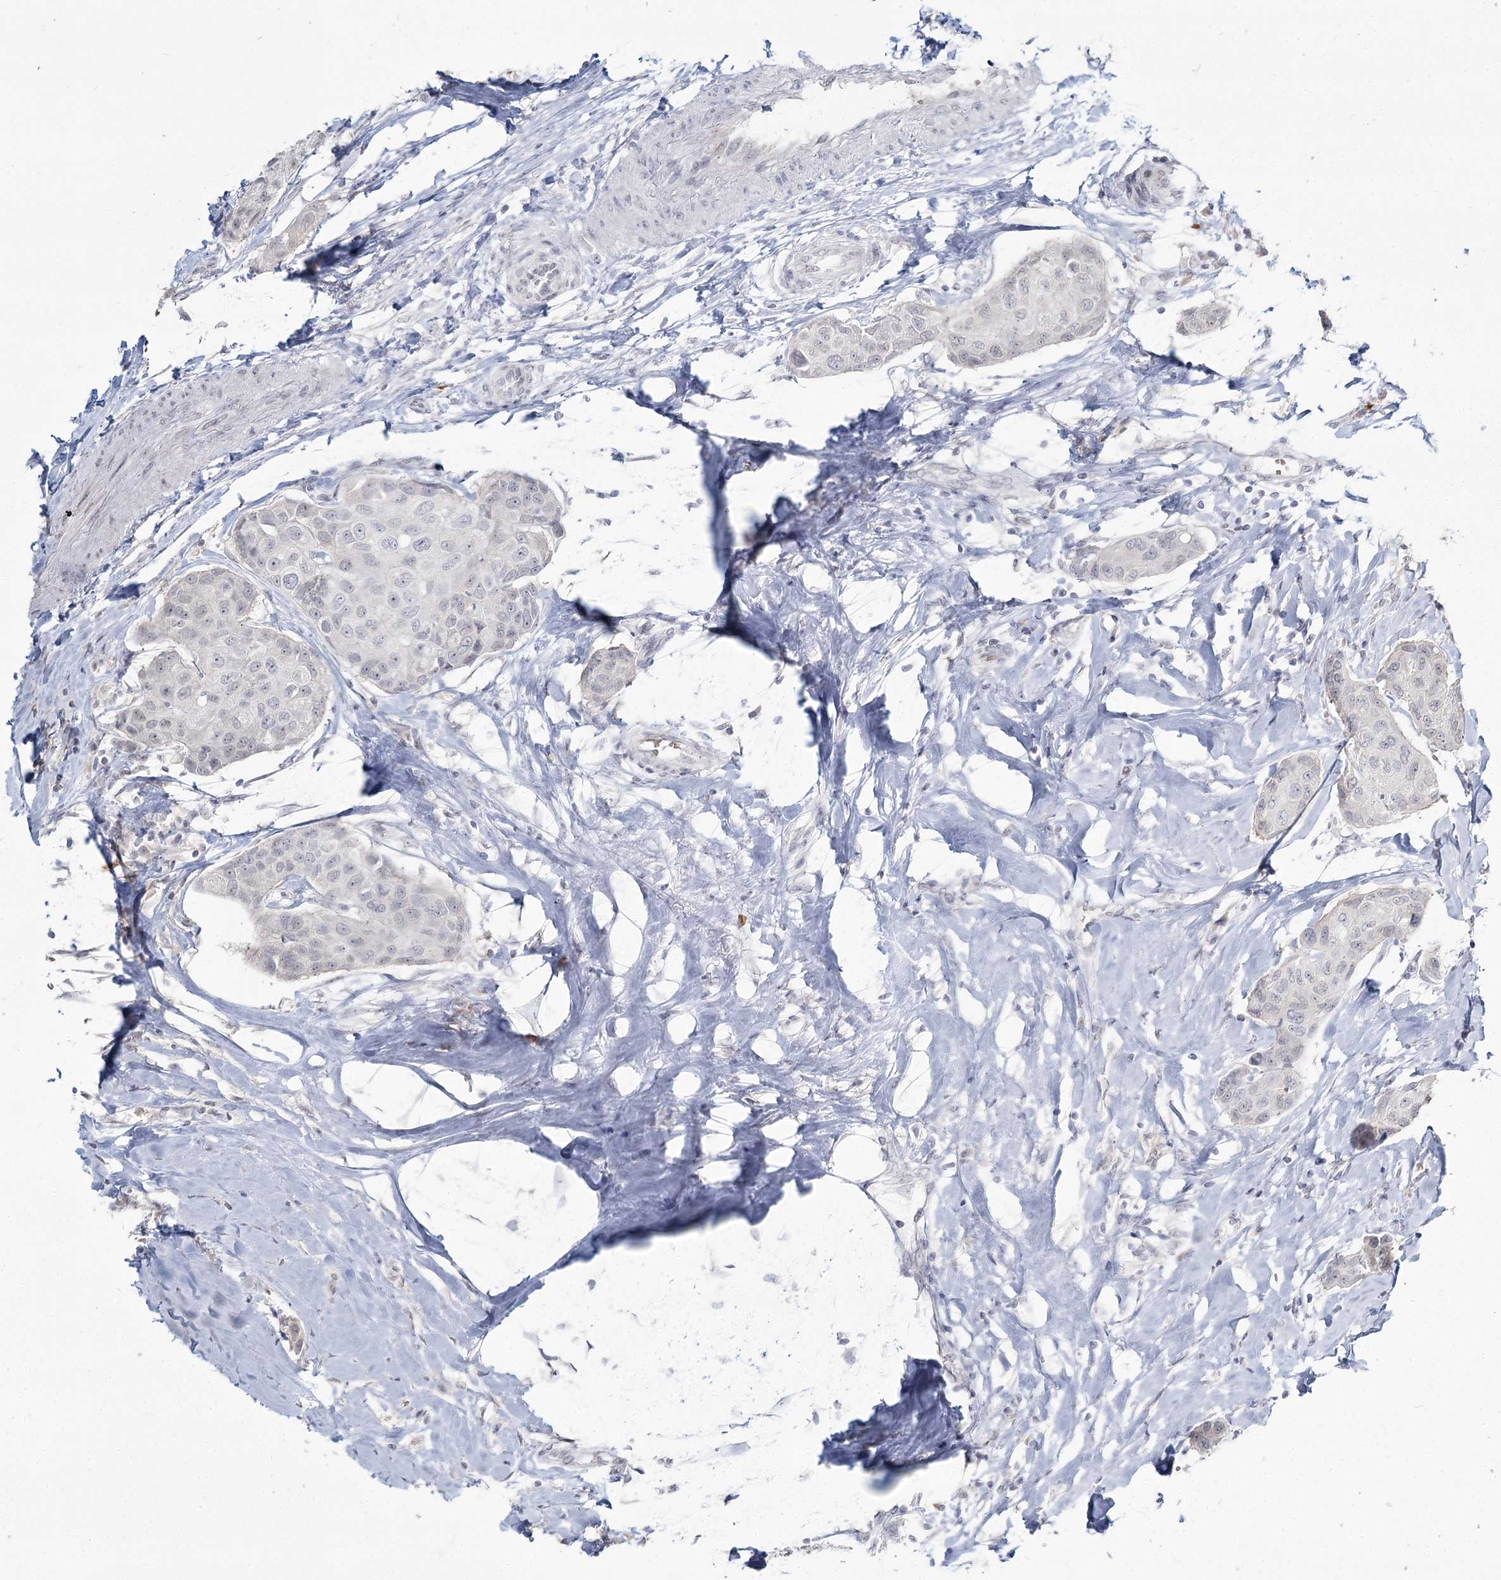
{"staining": {"intensity": "negative", "quantity": "none", "location": "none"}, "tissue": "breast cancer", "cell_type": "Tumor cells", "image_type": "cancer", "snomed": [{"axis": "morphology", "description": "Duct carcinoma"}, {"axis": "topography", "description": "Breast"}], "caption": "A photomicrograph of breast cancer stained for a protein demonstrates no brown staining in tumor cells.", "gene": "LY6G5C", "patient": {"sex": "female", "age": 80}}